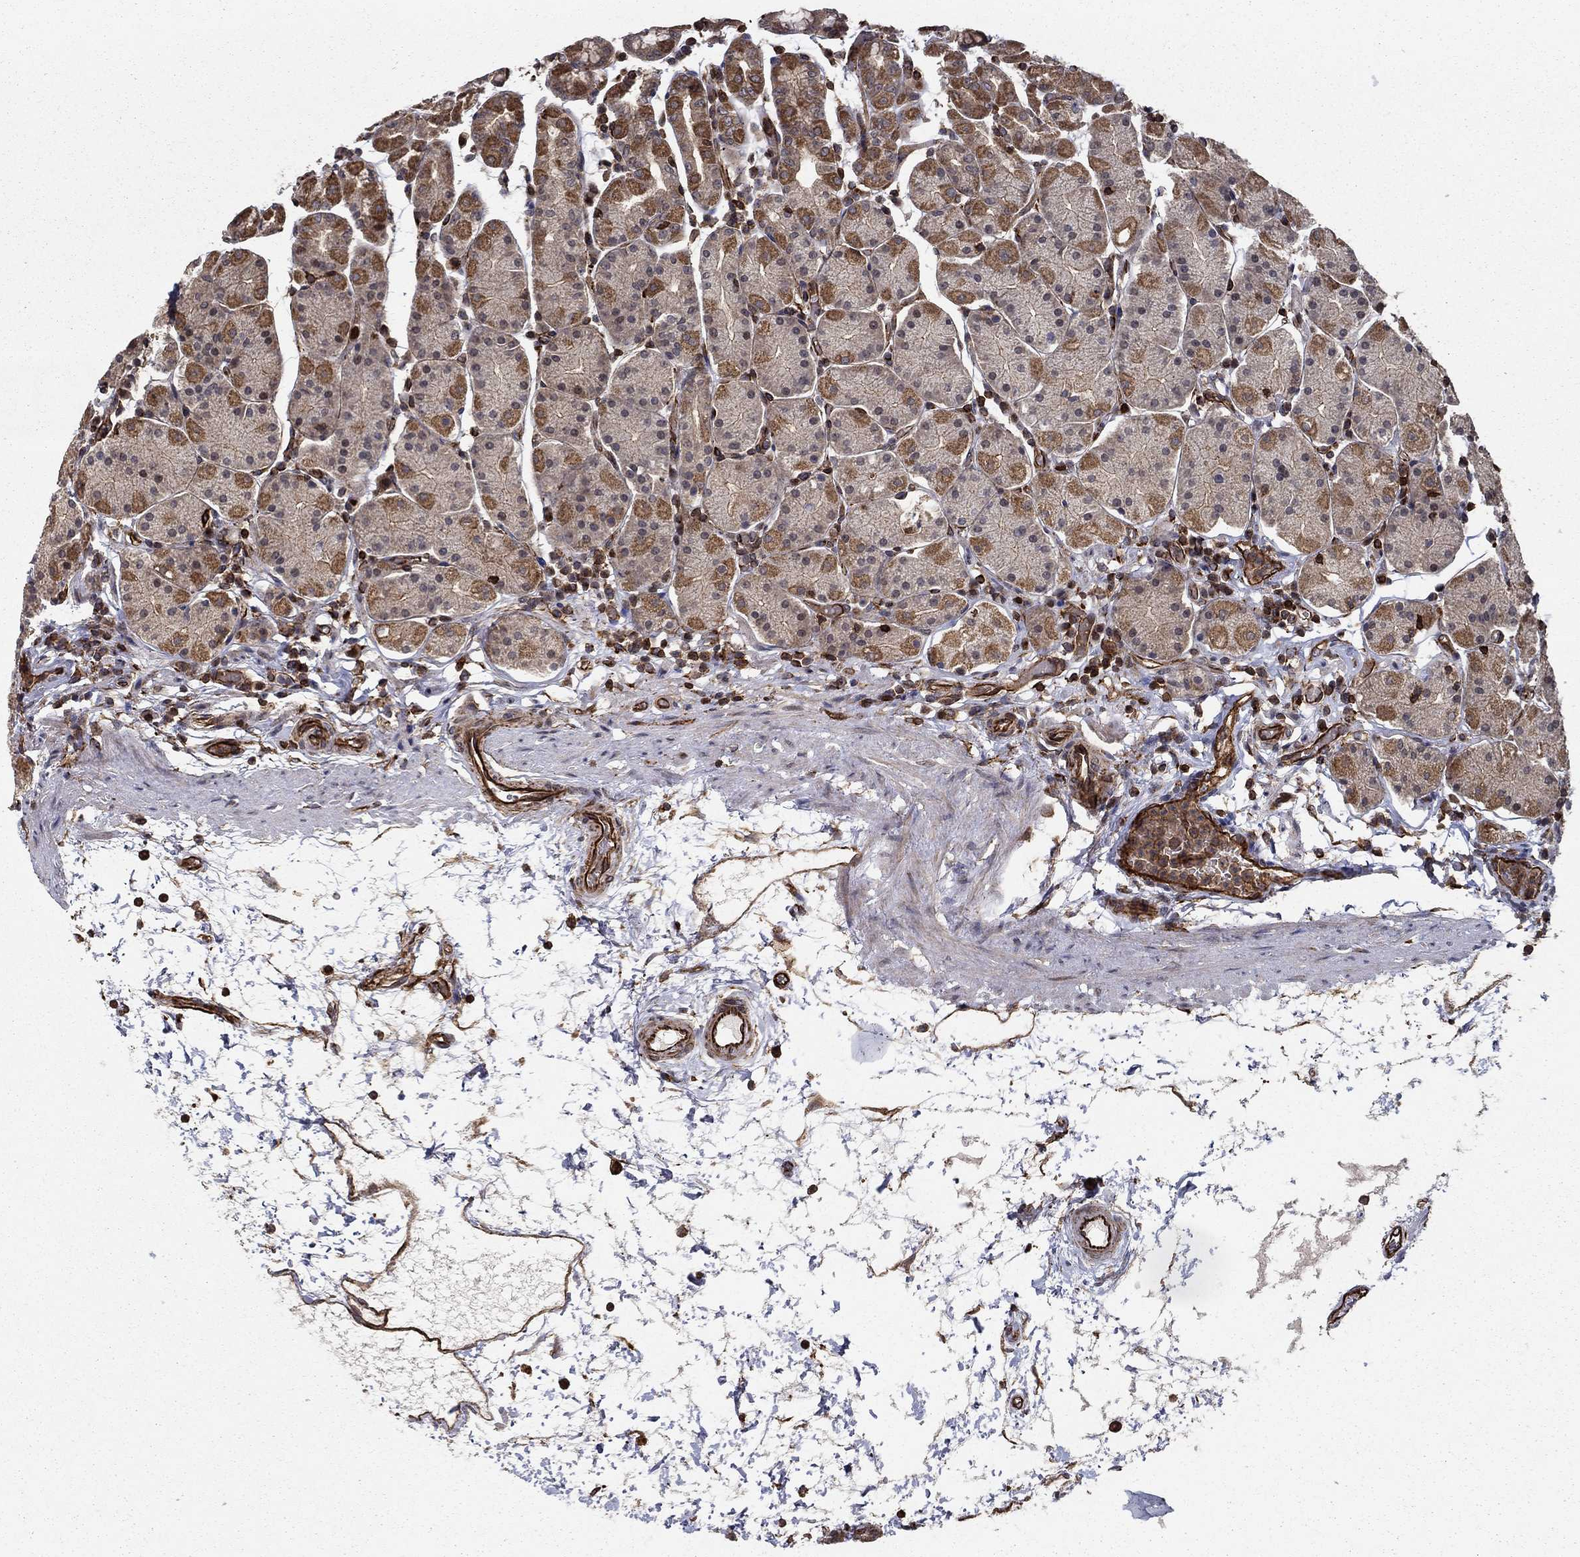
{"staining": {"intensity": "moderate", "quantity": "25%-75%", "location": "cytoplasmic/membranous"}, "tissue": "stomach", "cell_type": "Glandular cells", "image_type": "normal", "snomed": [{"axis": "morphology", "description": "Normal tissue, NOS"}, {"axis": "topography", "description": "Stomach"}], "caption": "Approximately 25%-75% of glandular cells in unremarkable human stomach demonstrate moderate cytoplasmic/membranous protein staining as visualized by brown immunohistochemical staining.", "gene": "ADM", "patient": {"sex": "male", "age": 54}}